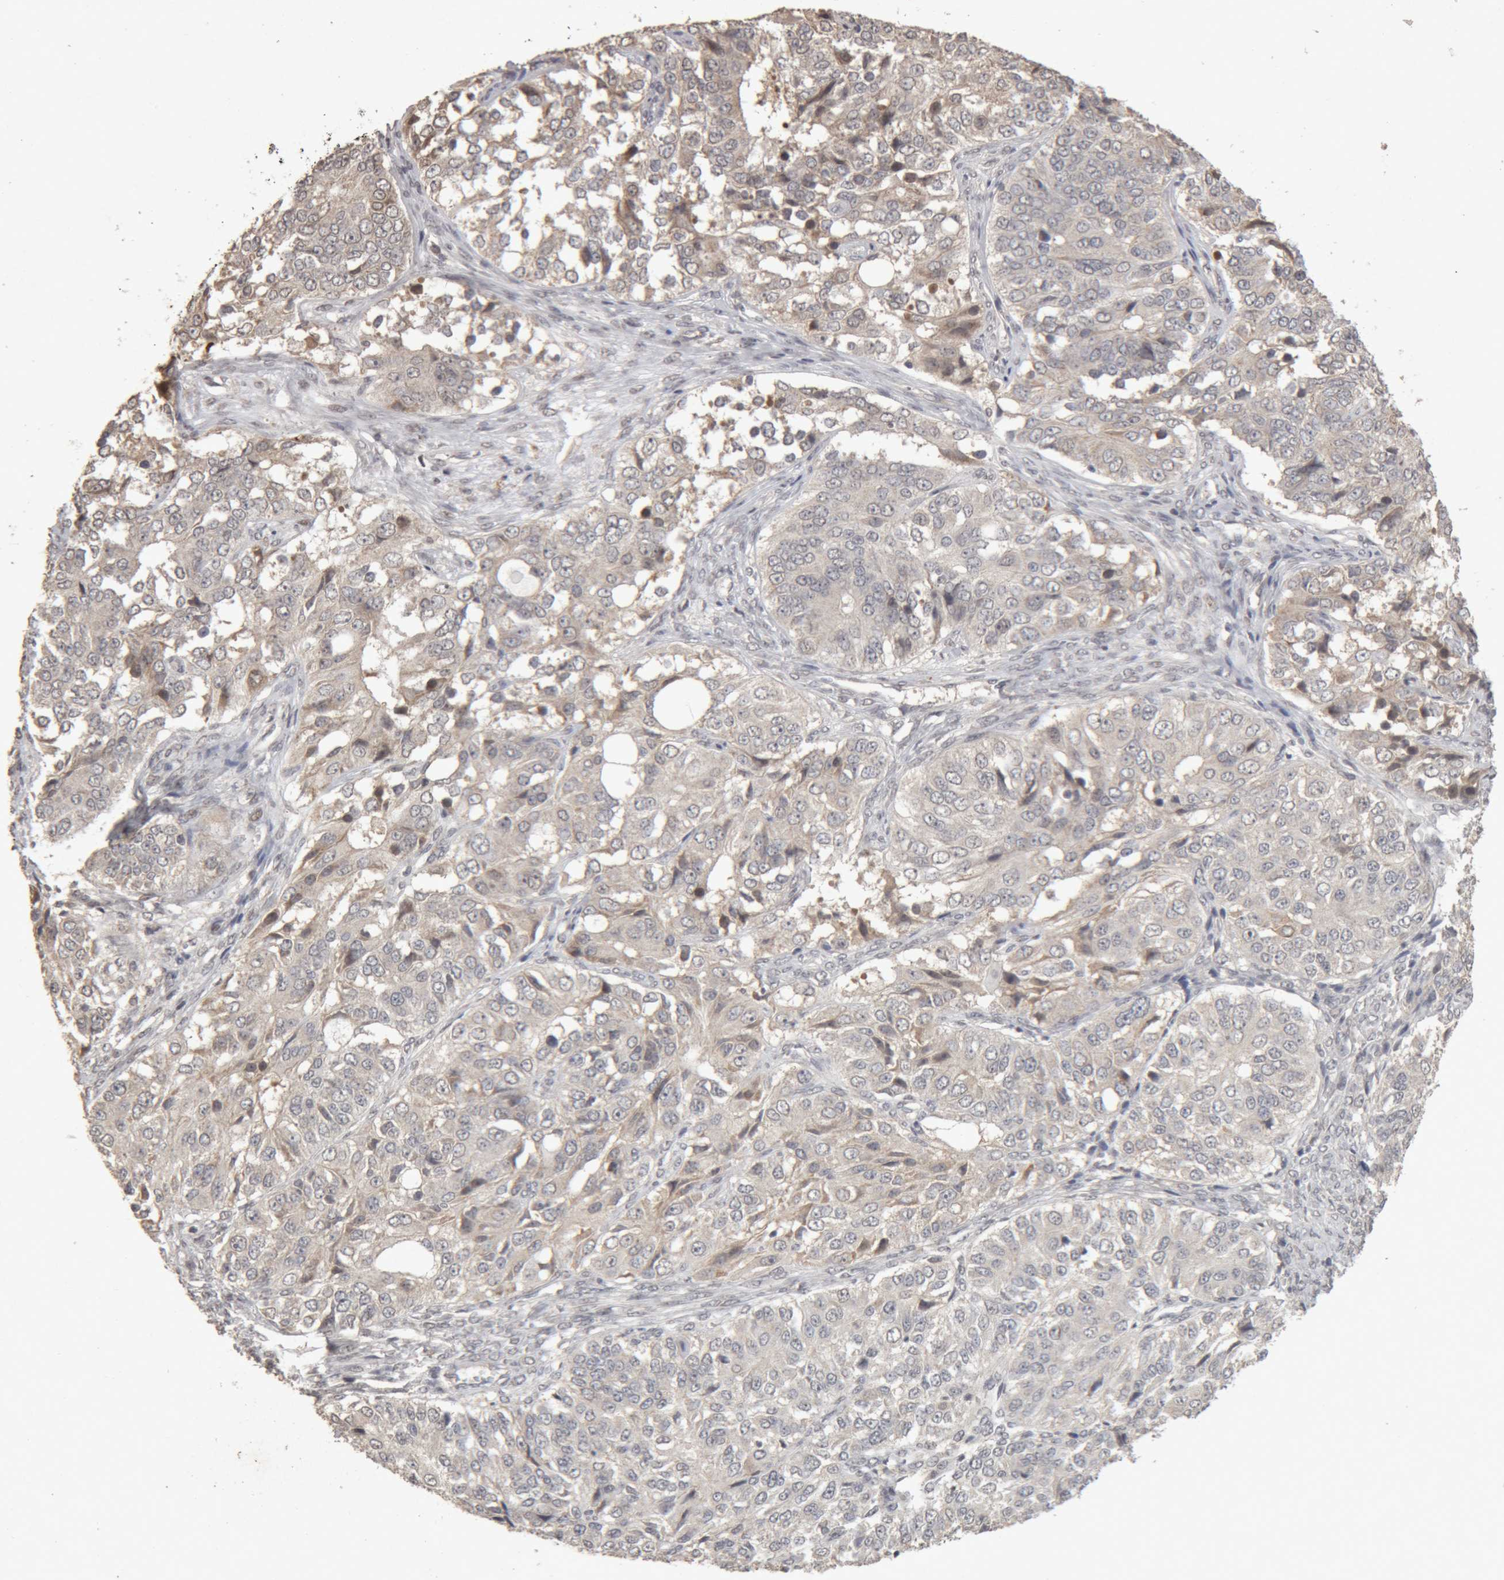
{"staining": {"intensity": "negative", "quantity": "none", "location": "none"}, "tissue": "ovarian cancer", "cell_type": "Tumor cells", "image_type": "cancer", "snomed": [{"axis": "morphology", "description": "Carcinoma, endometroid"}, {"axis": "topography", "description": "Ovary"}], "caption": "High power microscopy image of an immunohistochemistry image of ovarian cancer (endometroid carcinoma), revealing no significant positivity in tumor cells.", "gene": "MEP1A", "patient": {"sex": "female", "age": 51}}